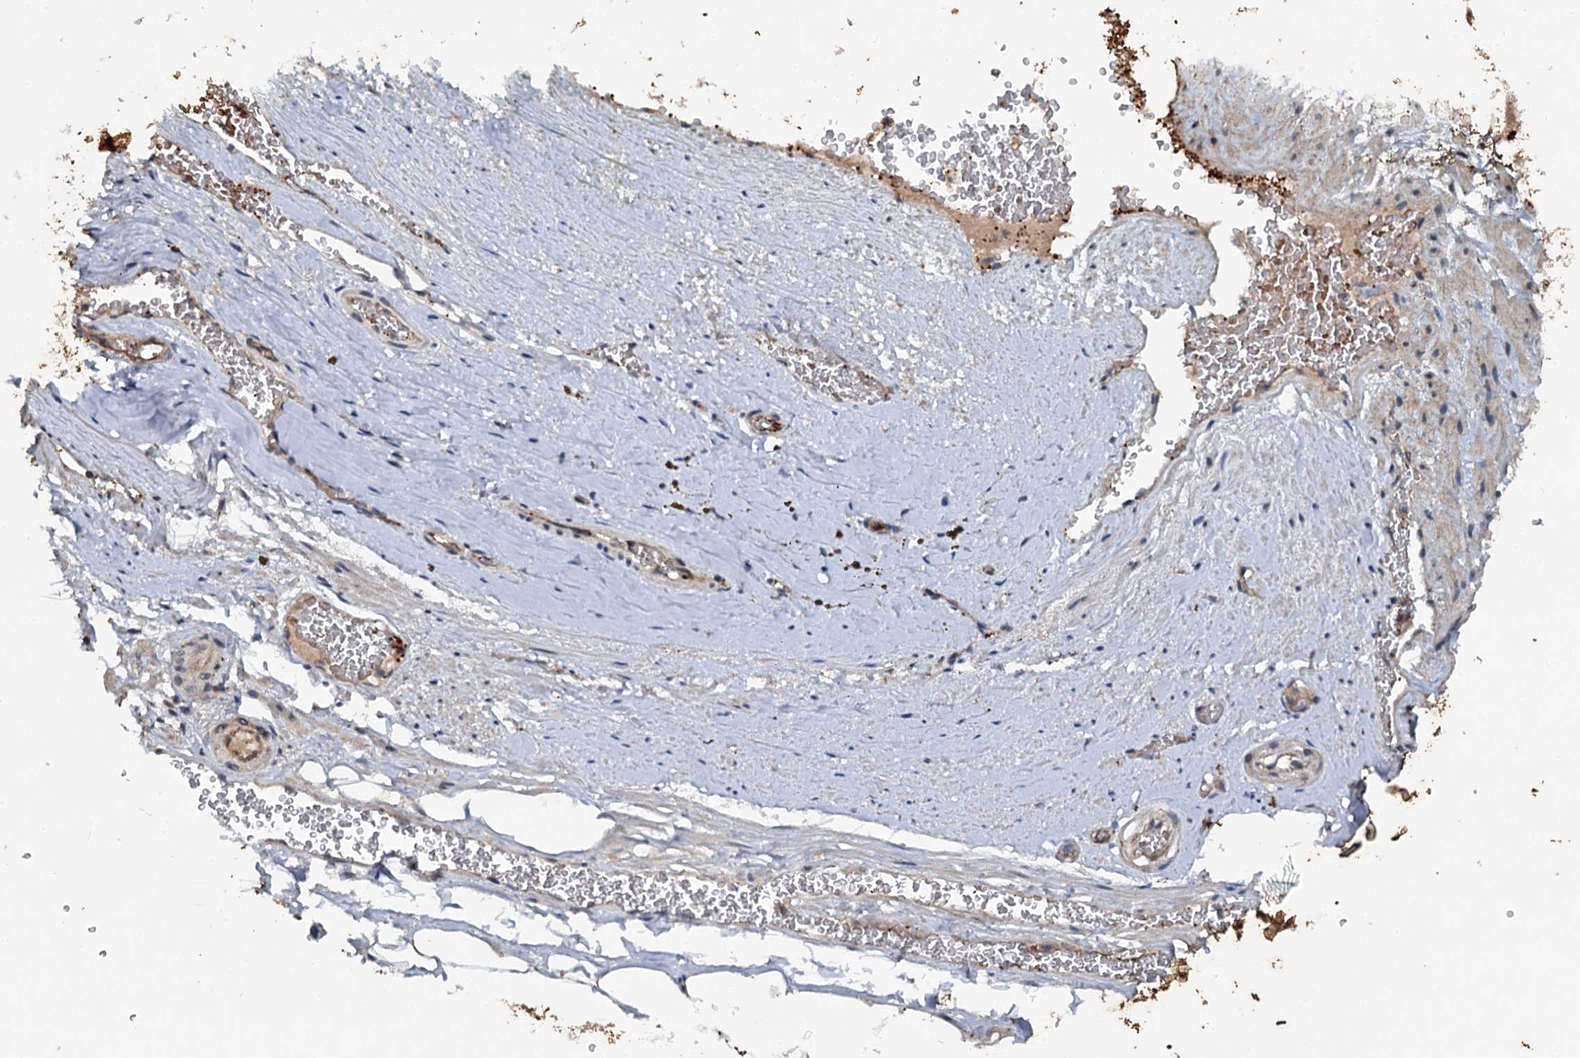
{"staining": {"intensity": "negative", "quantity": "none", "location": "none"}, "tissue": "adipose tissue", "cell_type": "Adipocytes", "image_type": "normal", "snomed": [{"axis": "morphology", "description": "Normal tissue, NOS"}, {"axis": "morphology", "description": "Adenocarcinoma, Low grade"}, {"axis": "topography", "description": "Prostate"}, {"axis": "topography", "description": "Peripheral nerve tissue"}], "caption": "IHC histopathology image of unremarkable human adipose tissue stained for a protein (brown), which exhibits no expression in adipocytes. (DAB immunohistochemistry, high magnification).", "gene": "N4BP2L2", "patient": {"sex": "male", "age": 63}}